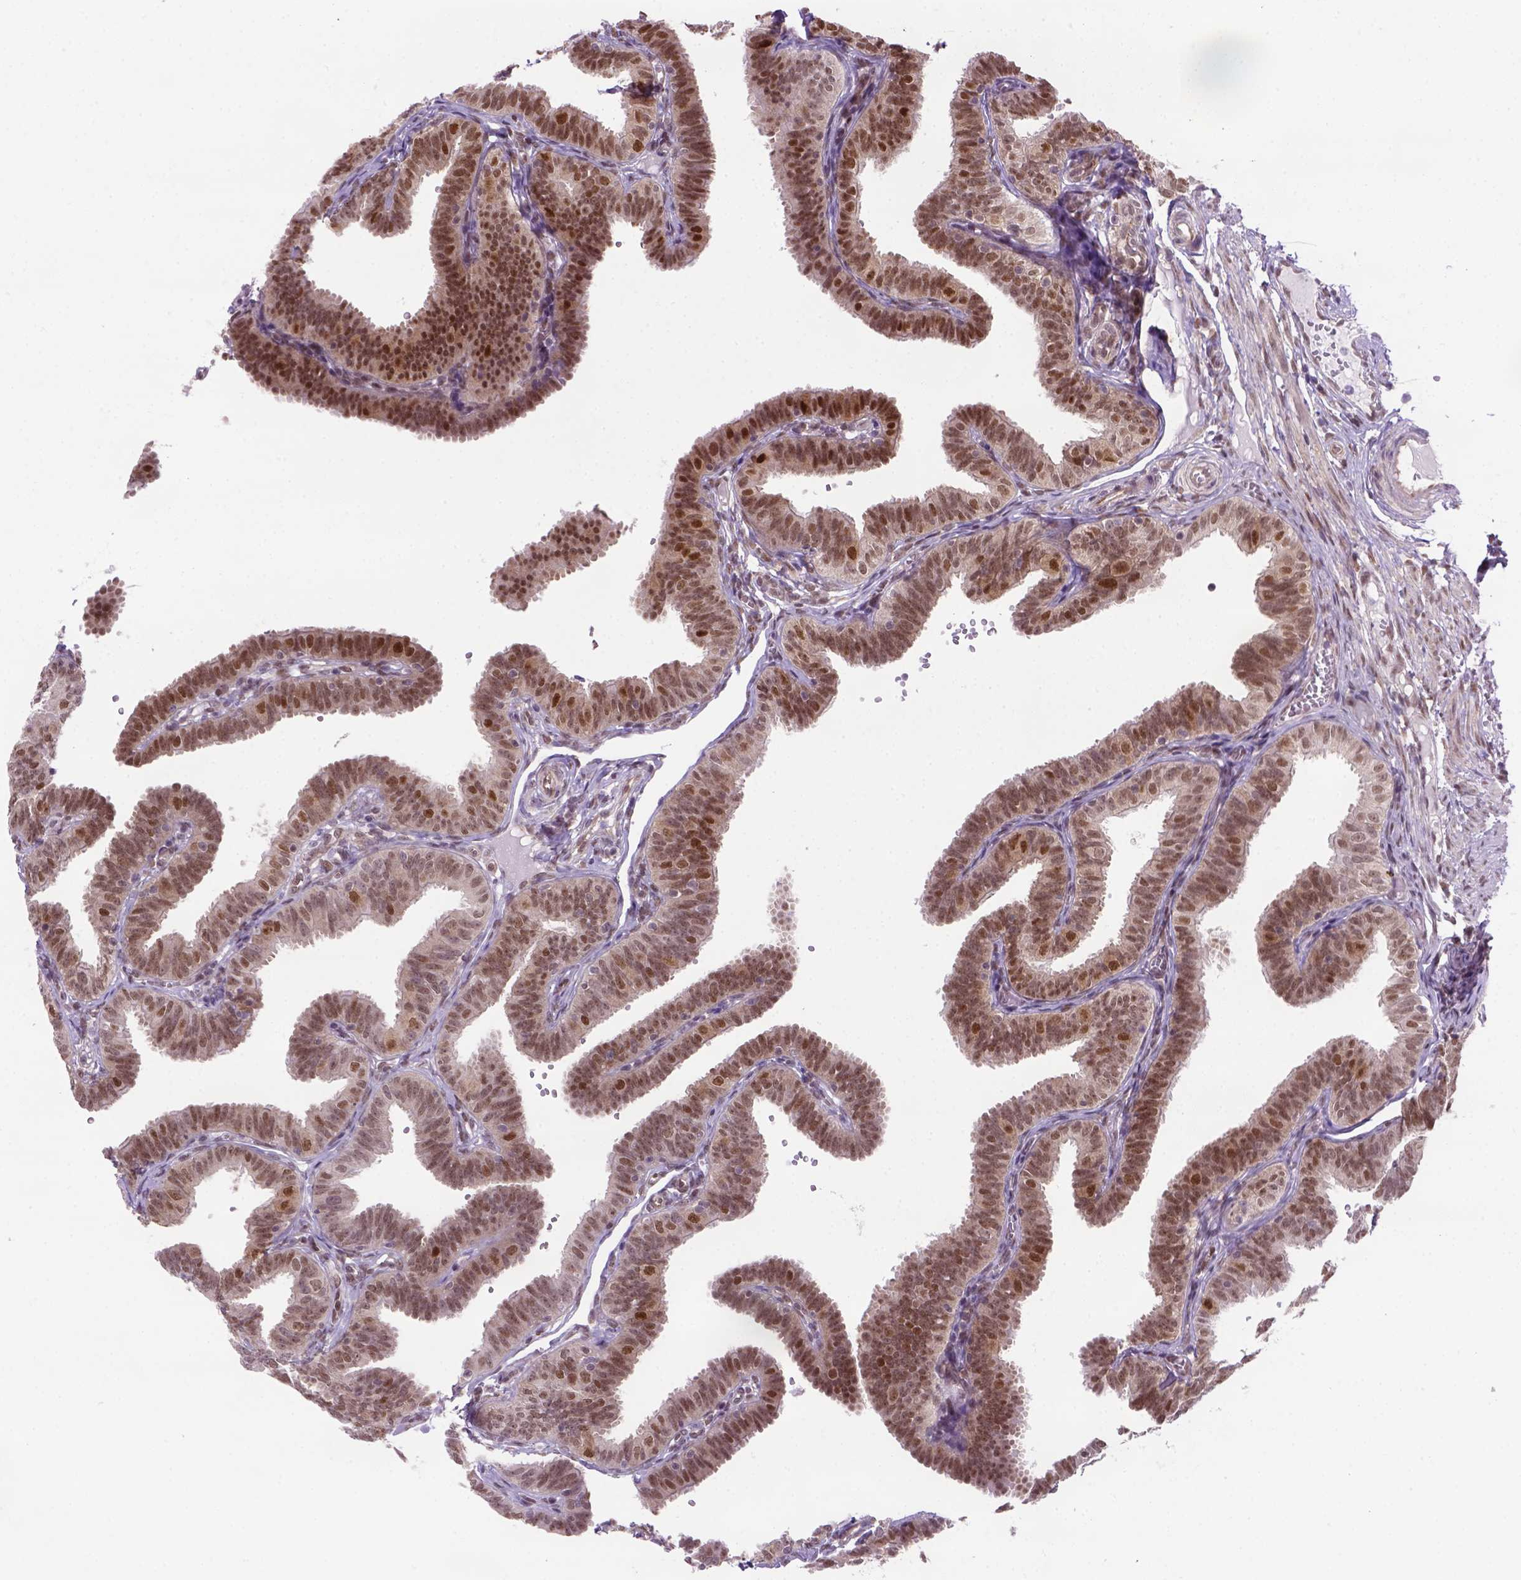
{"staining": {"intensity": "moderate", "quantity": "<25%", "location": "nuclear"}, "tissue": "fallopian tube", "cell_type": "Glandular cells", "image_type": "normal", "snomed": [{"axis": "morphology", "description": "Normal tissue, NOS"}, {"axis": "topography", "description": "Fallopian tube"}], "caption": "High-magnification brightfield microscopy of benign fallopian tube stained with DAB (brown) and counterstained with hematoxylin (blue). glandular cells exhibit moderate nuclear staining is appreciated in about<25% of cells. Using DAB (3,3'-diaminobenzidine) (brown) and hematoxylin (blue) stains, captured at high magnification using brightfield microscopy.", "gene": "MGMT", "patient": {"sex": "female", "age": 25}}